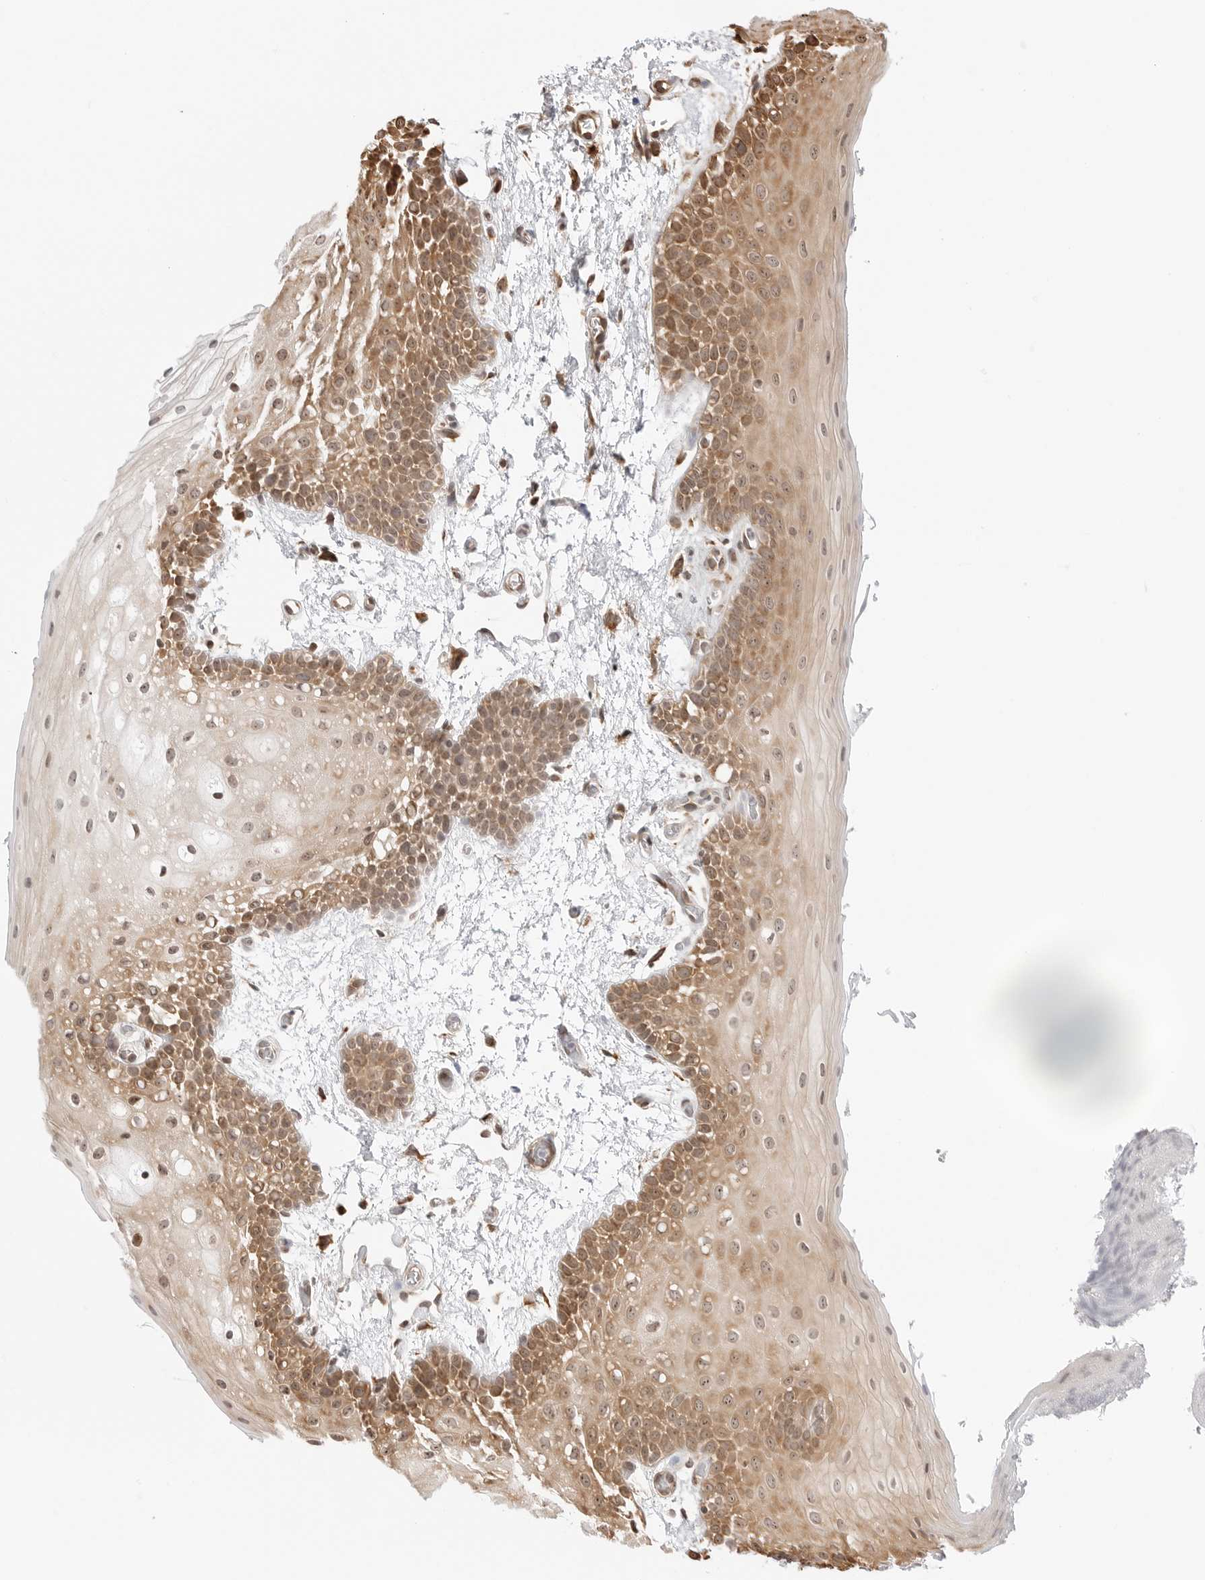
{"staining": {"intensity": "moderate", "quantity": ">75%", "location": "cytoplasmic/membranous,nuclear"}, "tissue": "oral mucosa", "cell_type": "Squamous epithelial cells", "image_type": "normal", "snomed": [{"axis": "morphology", "description": "Normal tissue, NOS"}, {"axis": "topography", "description": "Oral tissue"}], "caption": "This is a micrograph of immunohistochemistry (IHC) staining of benign oral mucosa, which shows moderate expression in the cytoplasmic/membranous,nuclear of squamous epithelial cells.", "gene": "FKBP14", "patient": {"sex": "male", "age": 62}}